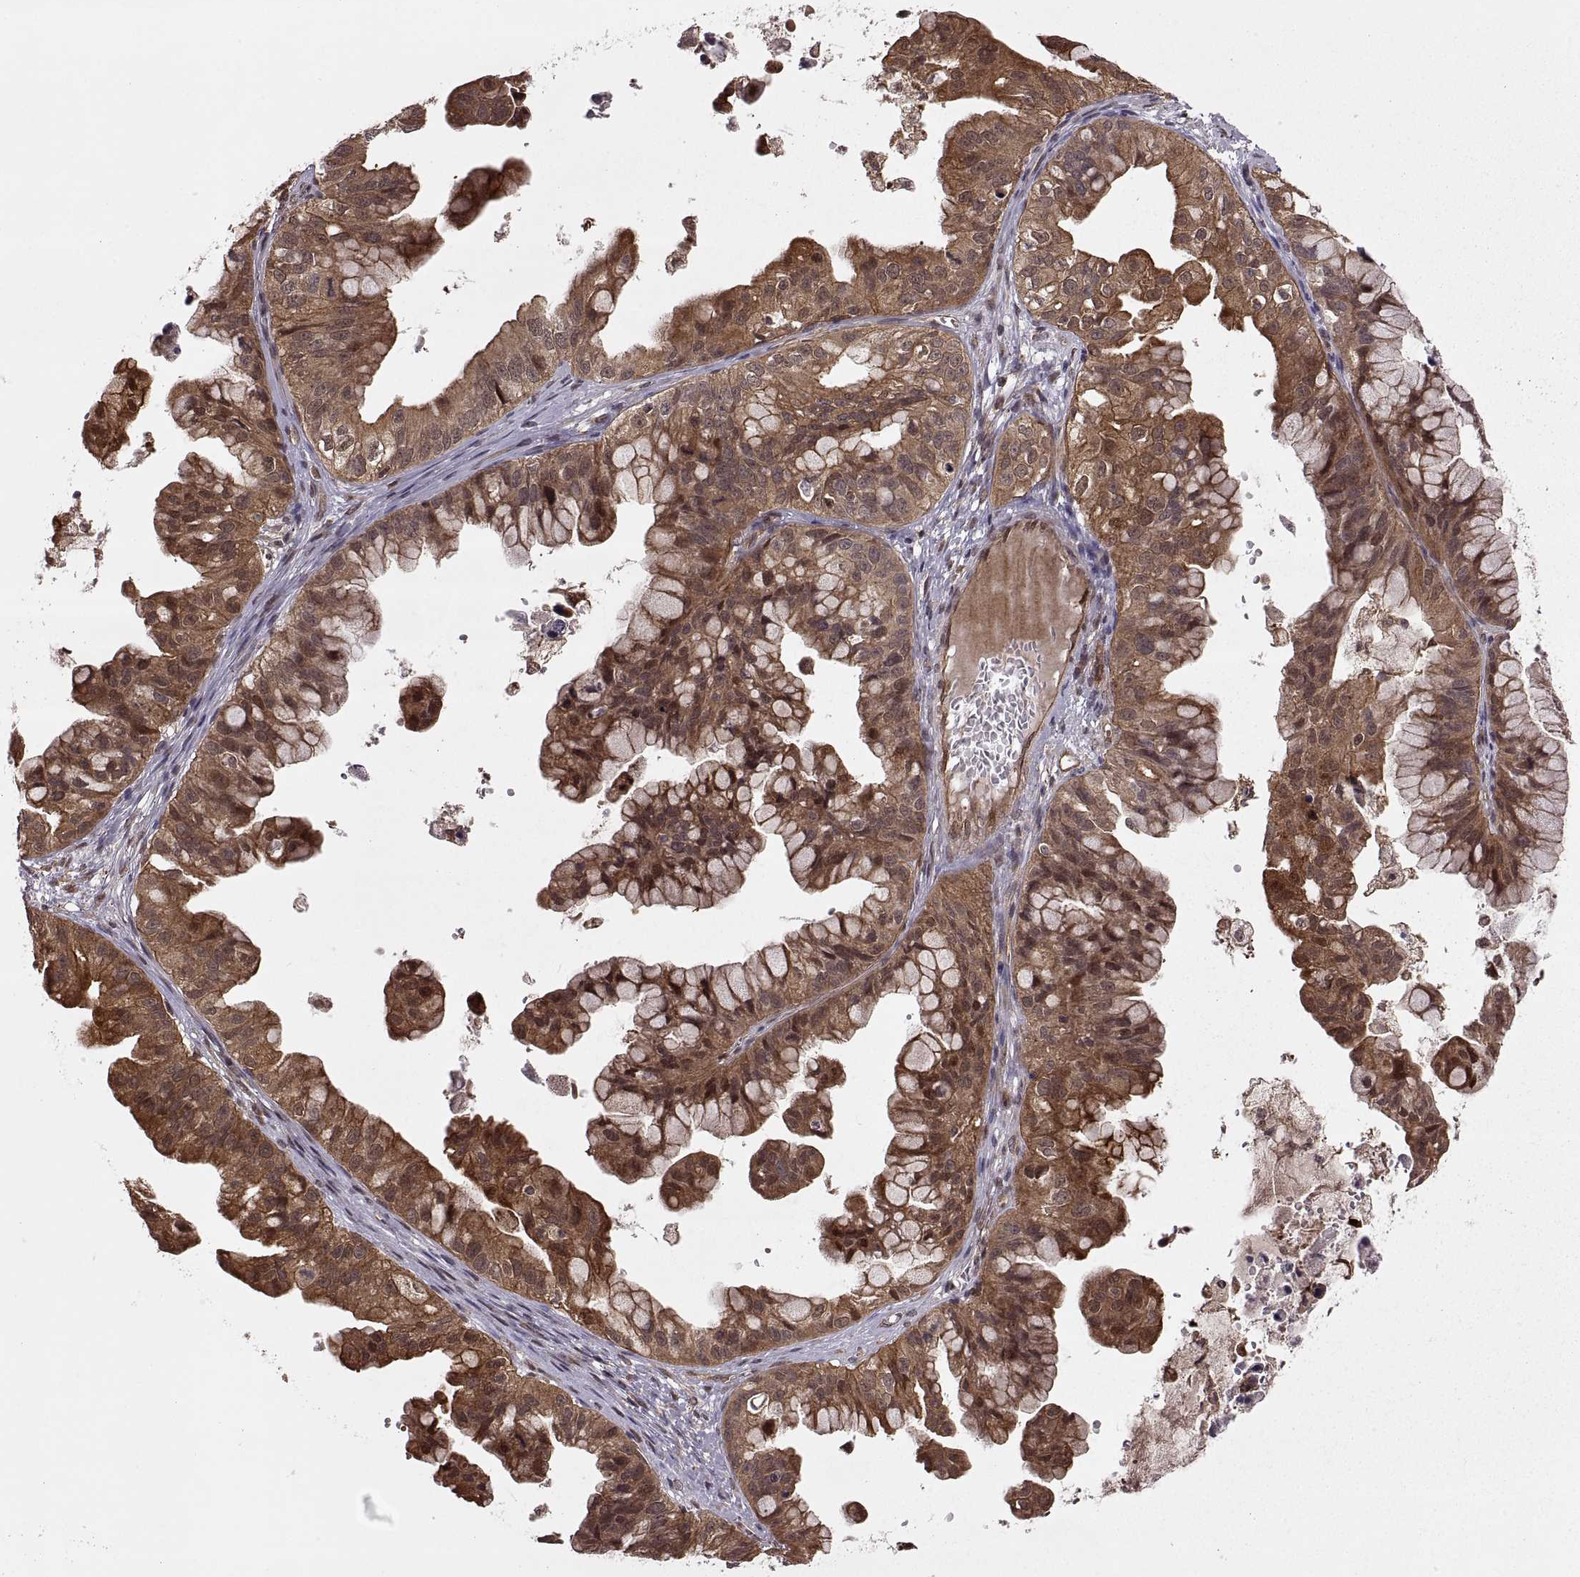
{"staining": {"intensity": "strong", "quantity": ">75%", "location": "cytoplasmic/membranous"}, "tissue": "ovarian cancer", "cell_type": "Tumor cells", "image_type": "cancer", "snomed": [{"axis": "morphology", "description": "Cystadenocarcinoma, mucinous, NOS"}, {"axis": "topography", "description": "Ovary"}], "caption": "Tumor cells exhibit strong cytoplasmic/membranous staining in approximately >75% of cells in mucinous cystadenocarcinoma (ovarian).", "gene": "DEDD", "patient": {"sex": "female", "age": 76}}